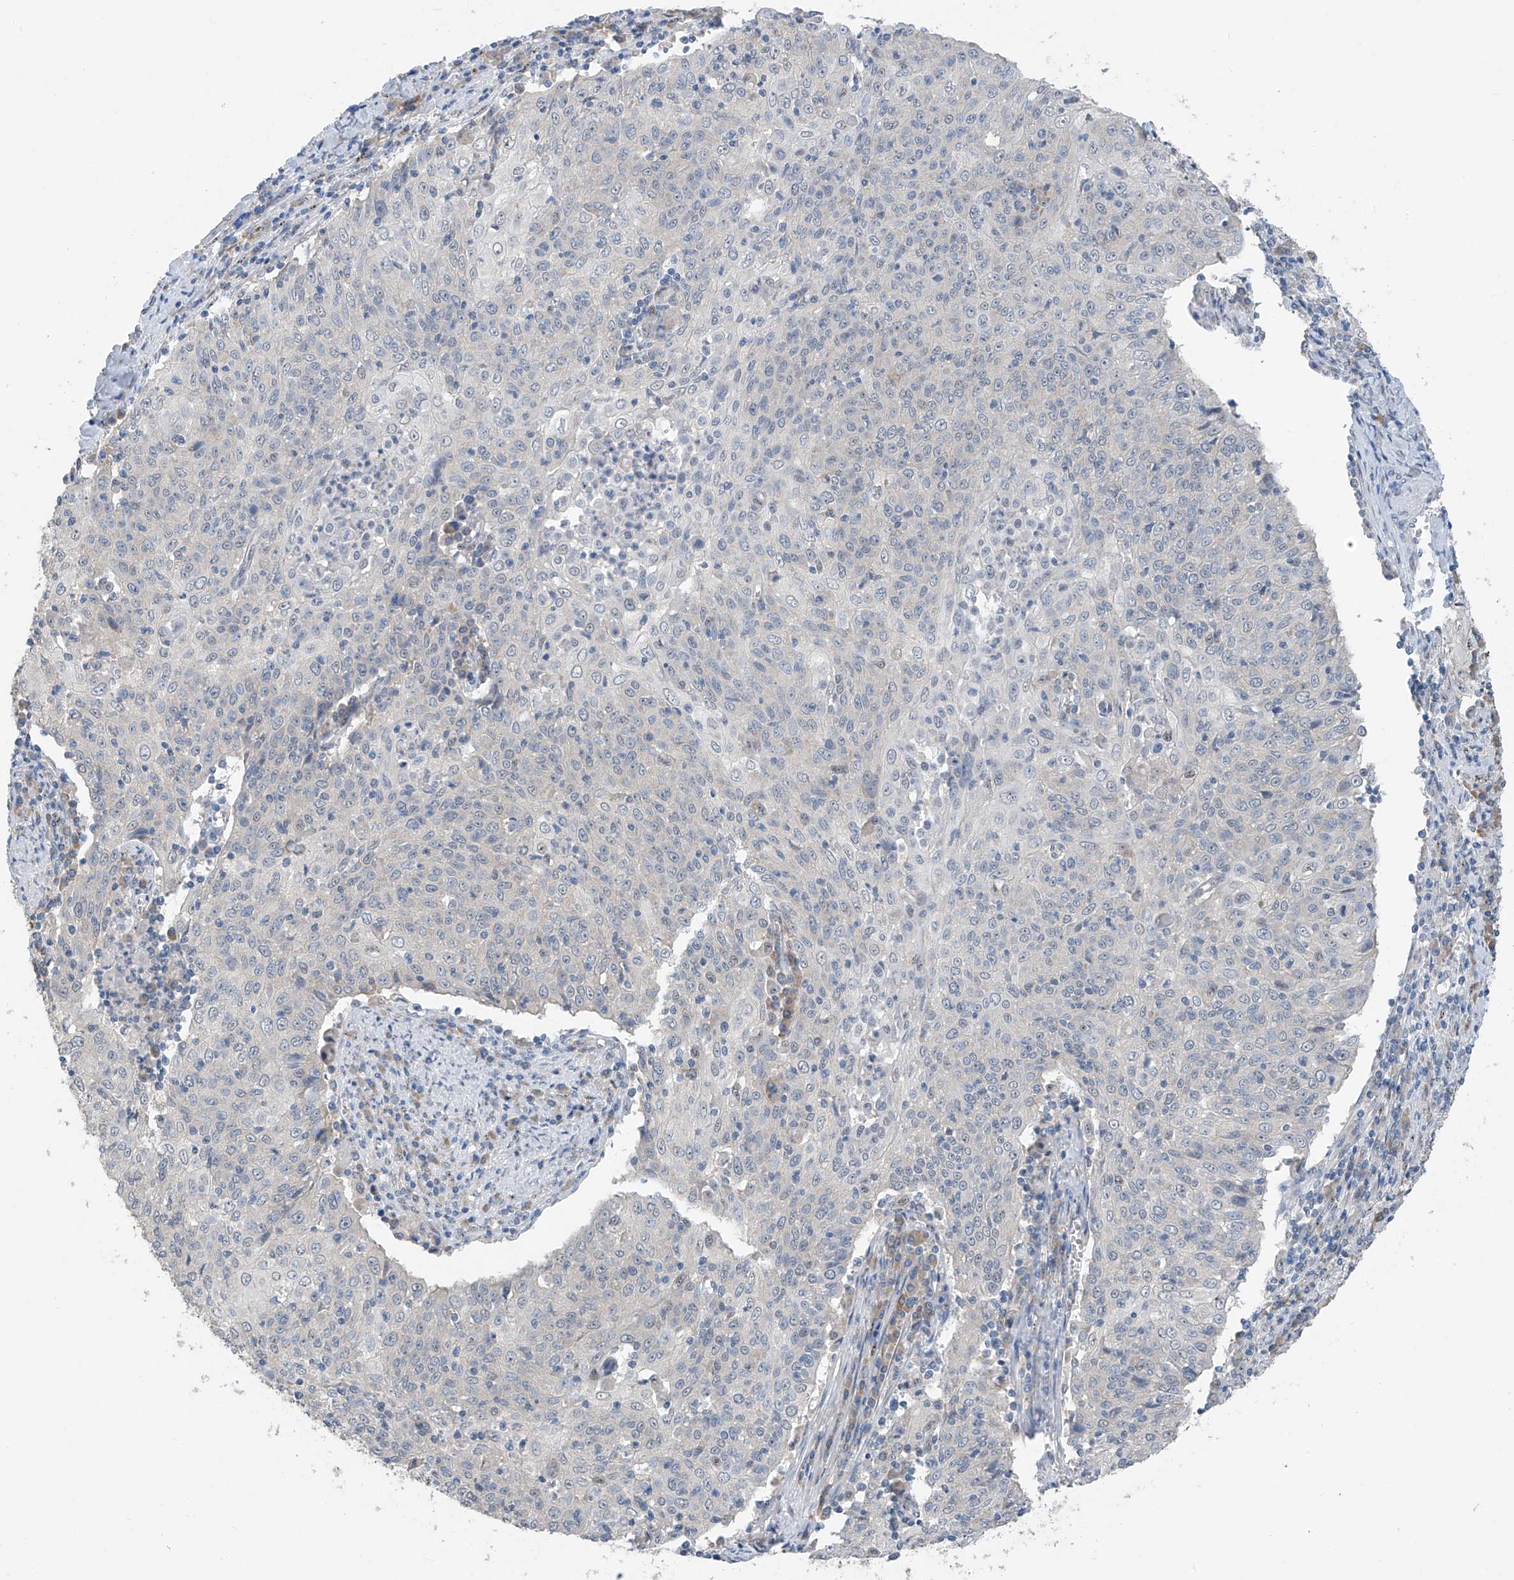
{"staining": {"intensity": "negative", "quantity": "none", "location": "none"}, "tissue": "cervical cancer", "cell_type": "Tumor cells", "image_type": "cancer", "snomed": [{"axis": "morphology", "description": "Squamous cell carcinoma, NOS"}, {"axis": "topography", "description": "Cervix"}], "caption": "This is a photomicrograph of immunohistochemistry (IHC) staining of cervical squamous cell carcinoma, which shows no expression in tumor cells.", "gene": "RPL4", "patient": {"sex": "female", "age": 48}}